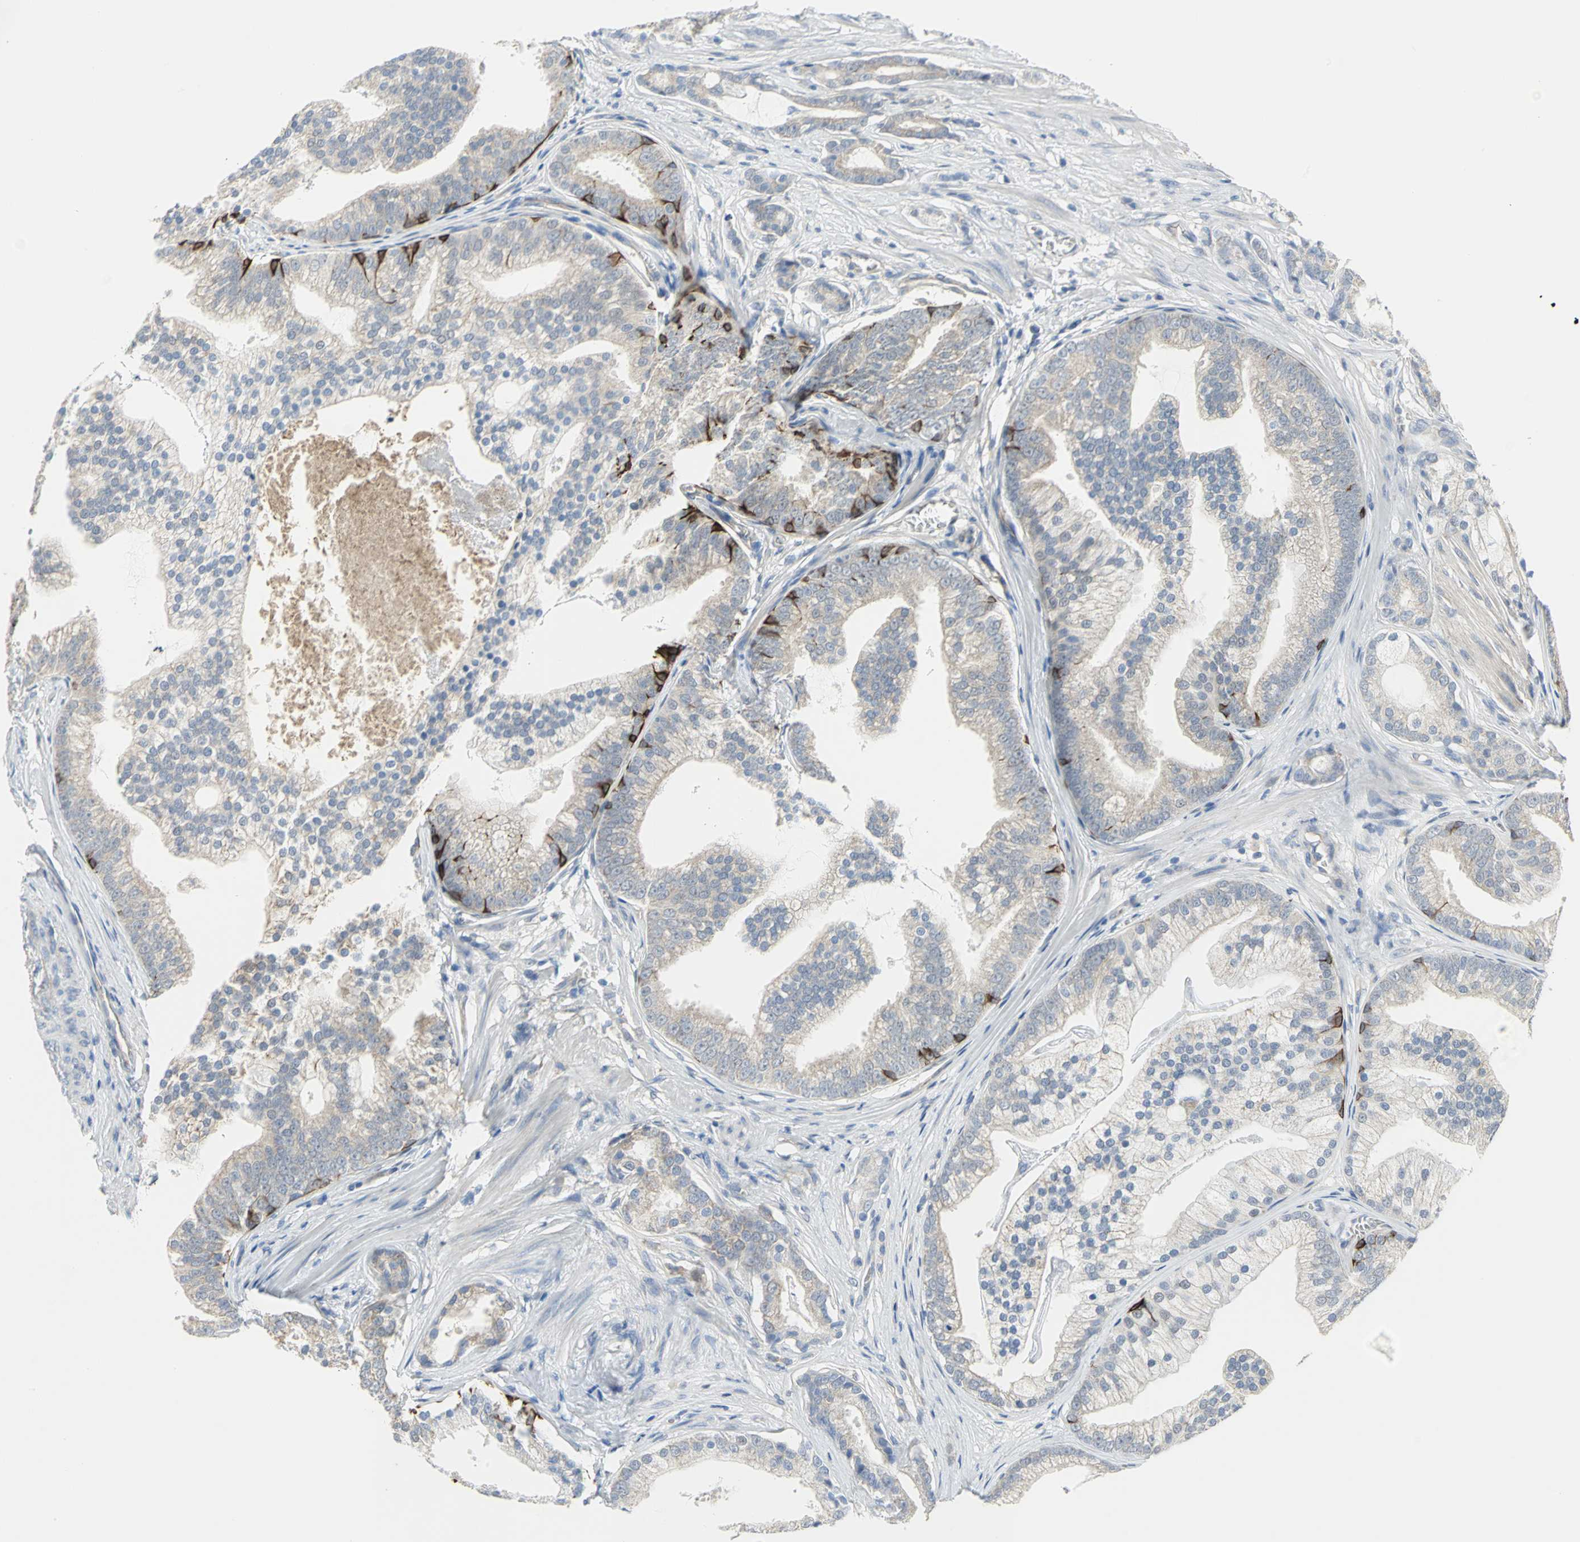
{"staining": {"intensity": "negative", "quantity": "none", "location": "none"}, "tissue": "prostate cancer", "cell_type": "Tumor cells", "image_type": "cancer", "snomed": [{"axis": "morphology", "description": "Adenocarcinoma, Low grade"}, {"axis": "topography", "description": "Prostate"}], "caption": "An image of human prostate cancer is negative for staining in tumor cells.", "gene": "HTR1F", "patient": {"sex": "male", "age": 58}}